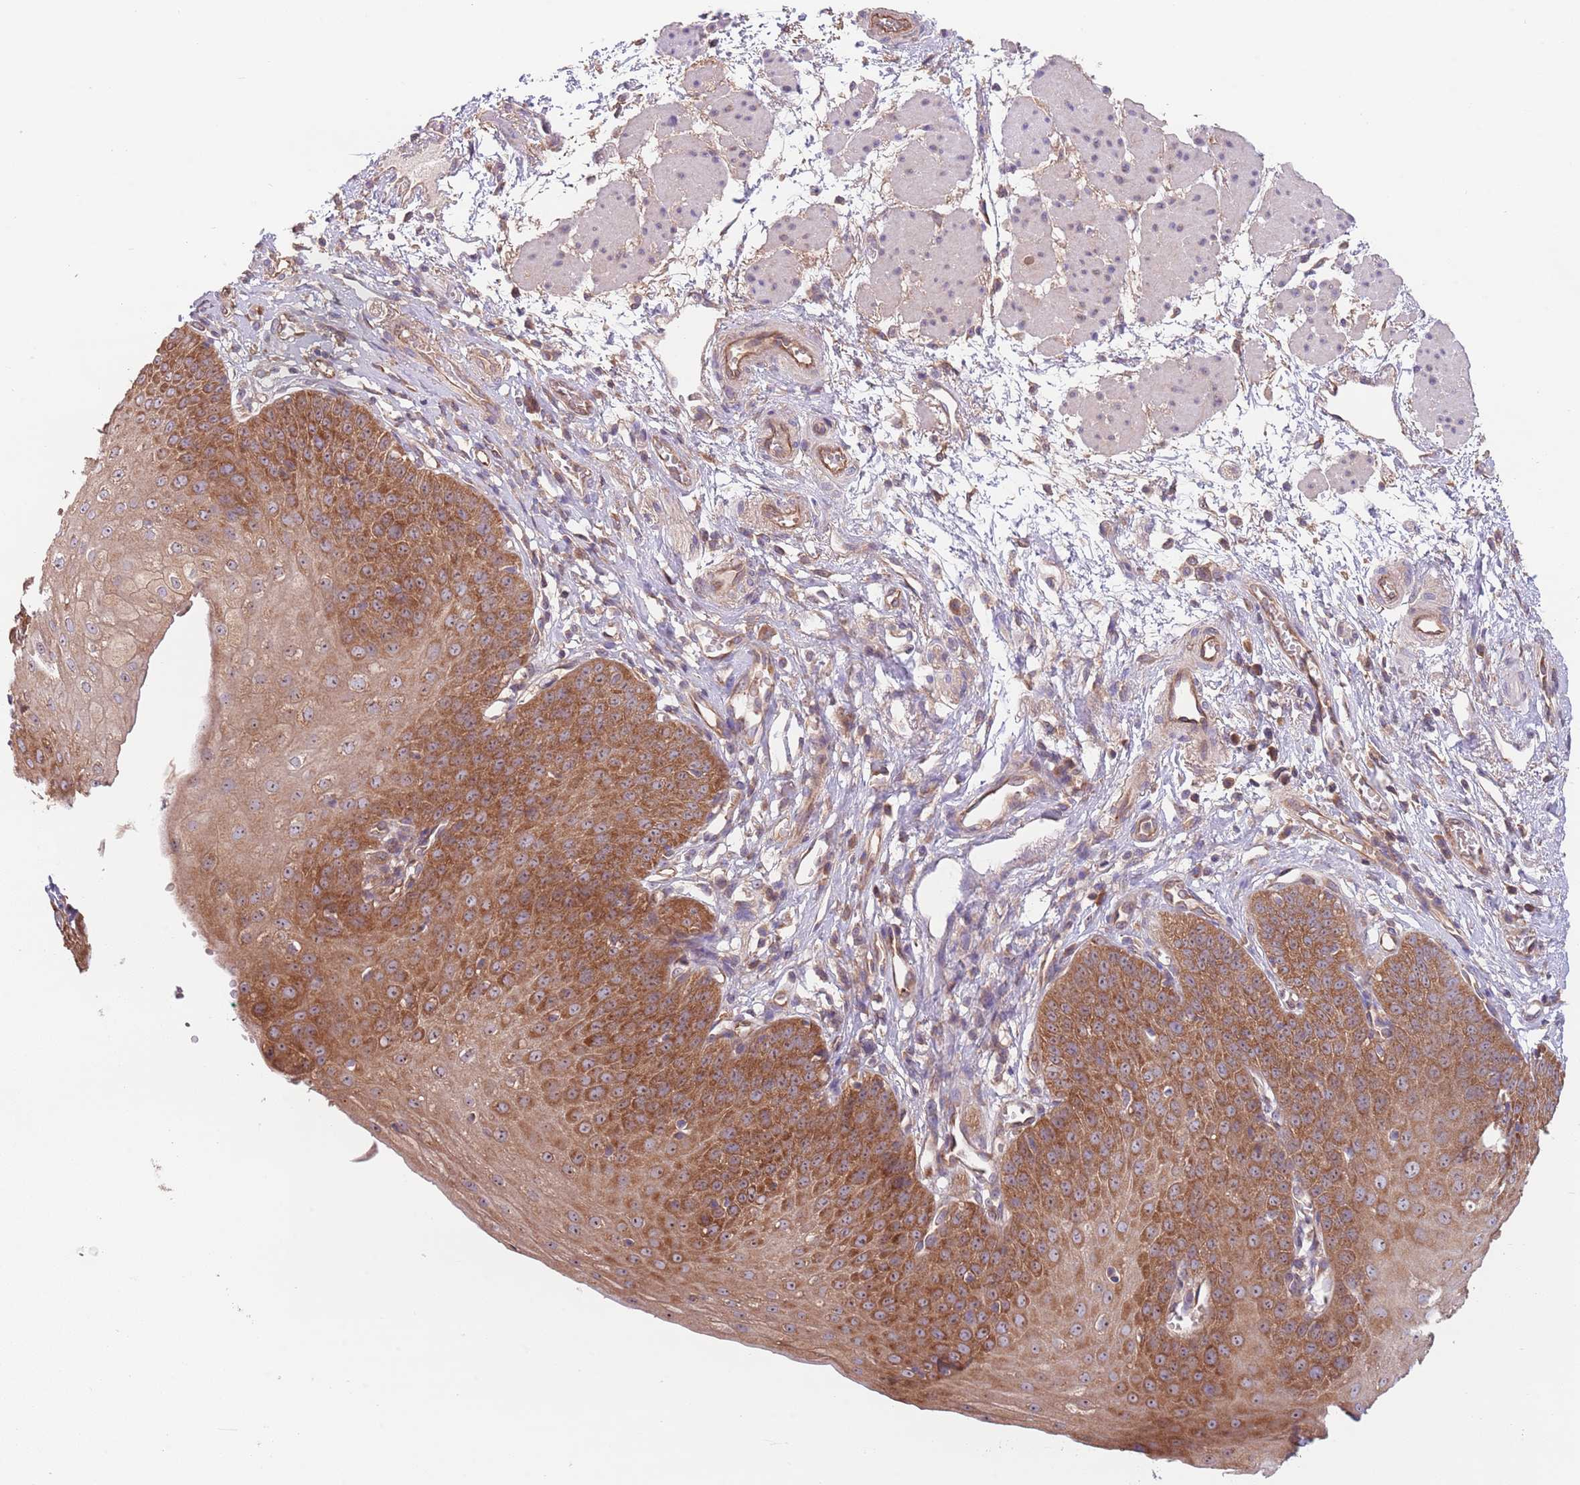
{"staining": {"intensity": "strong", "quantity": ">75%", "location": "cytoplasmic/membranous"}, "tissue": "esophagus", "cell_type": "Squamous epithelial cells", "image_type": "normal", "snomed": [{"axis": "morphology", "description": "Normal tissue, NOS"}, {"axis": "topography", "description": "Esophagus"}], "caption": "IHC staining of unremarkable esophagus, which exhibits high levels of strong cytoplasmic/membranous staining in about >75% of squamous epithelial cells indicating strong cytoplasmic/membranous protein positivity. The staining was performed using DAB (brown) for protein detection and nuclei were counterstained in hematoxylin (blue).", "gene": "EIF3F", "patient": {"sex": "male", "age": 71}}